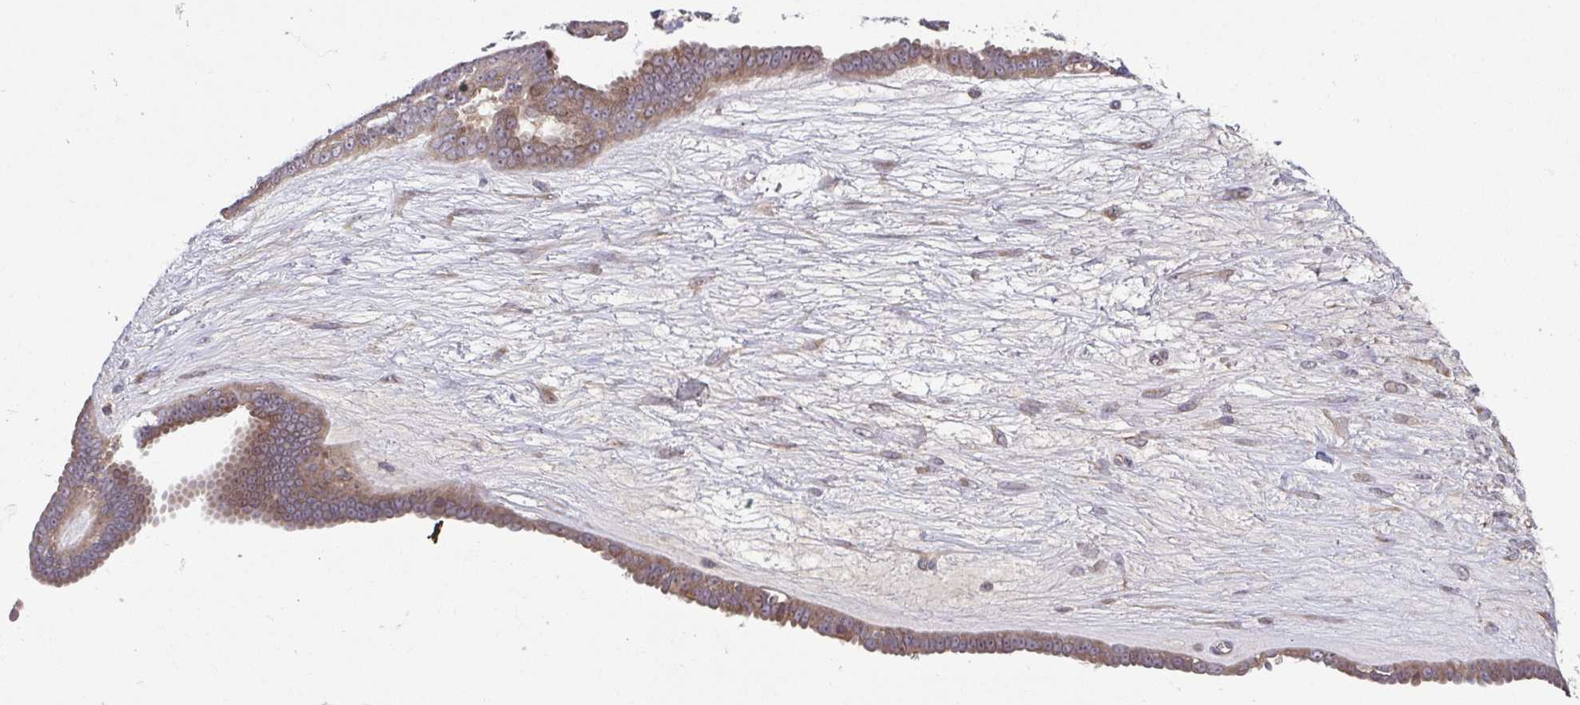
{"staining": {"intensity": "moderate", "quantity": ">75%", "location": "cytoplasmic/membranous"}, "tissue": "ovarian cancer", "cell_type": "Tumor cells", "image_type": "cancer", "snomed": [{"axis": "morphology", "description": "Cystadenocarcinoma, serous, NOS"}, {"axis": "topography", "description": "Ovary"}], "caption": "Immunohistochemical staining of serous cystadenocarcinoma (ovarian) demonstrates medium levels of moderate cytoplasmic/membranous protein staining in about >75% of tumor cells. (DAB IHC, brown staining for protein, blue staining for nuclei).", "gene": "OSBPL7", "patient": {"sex": "female", "age": 71}}